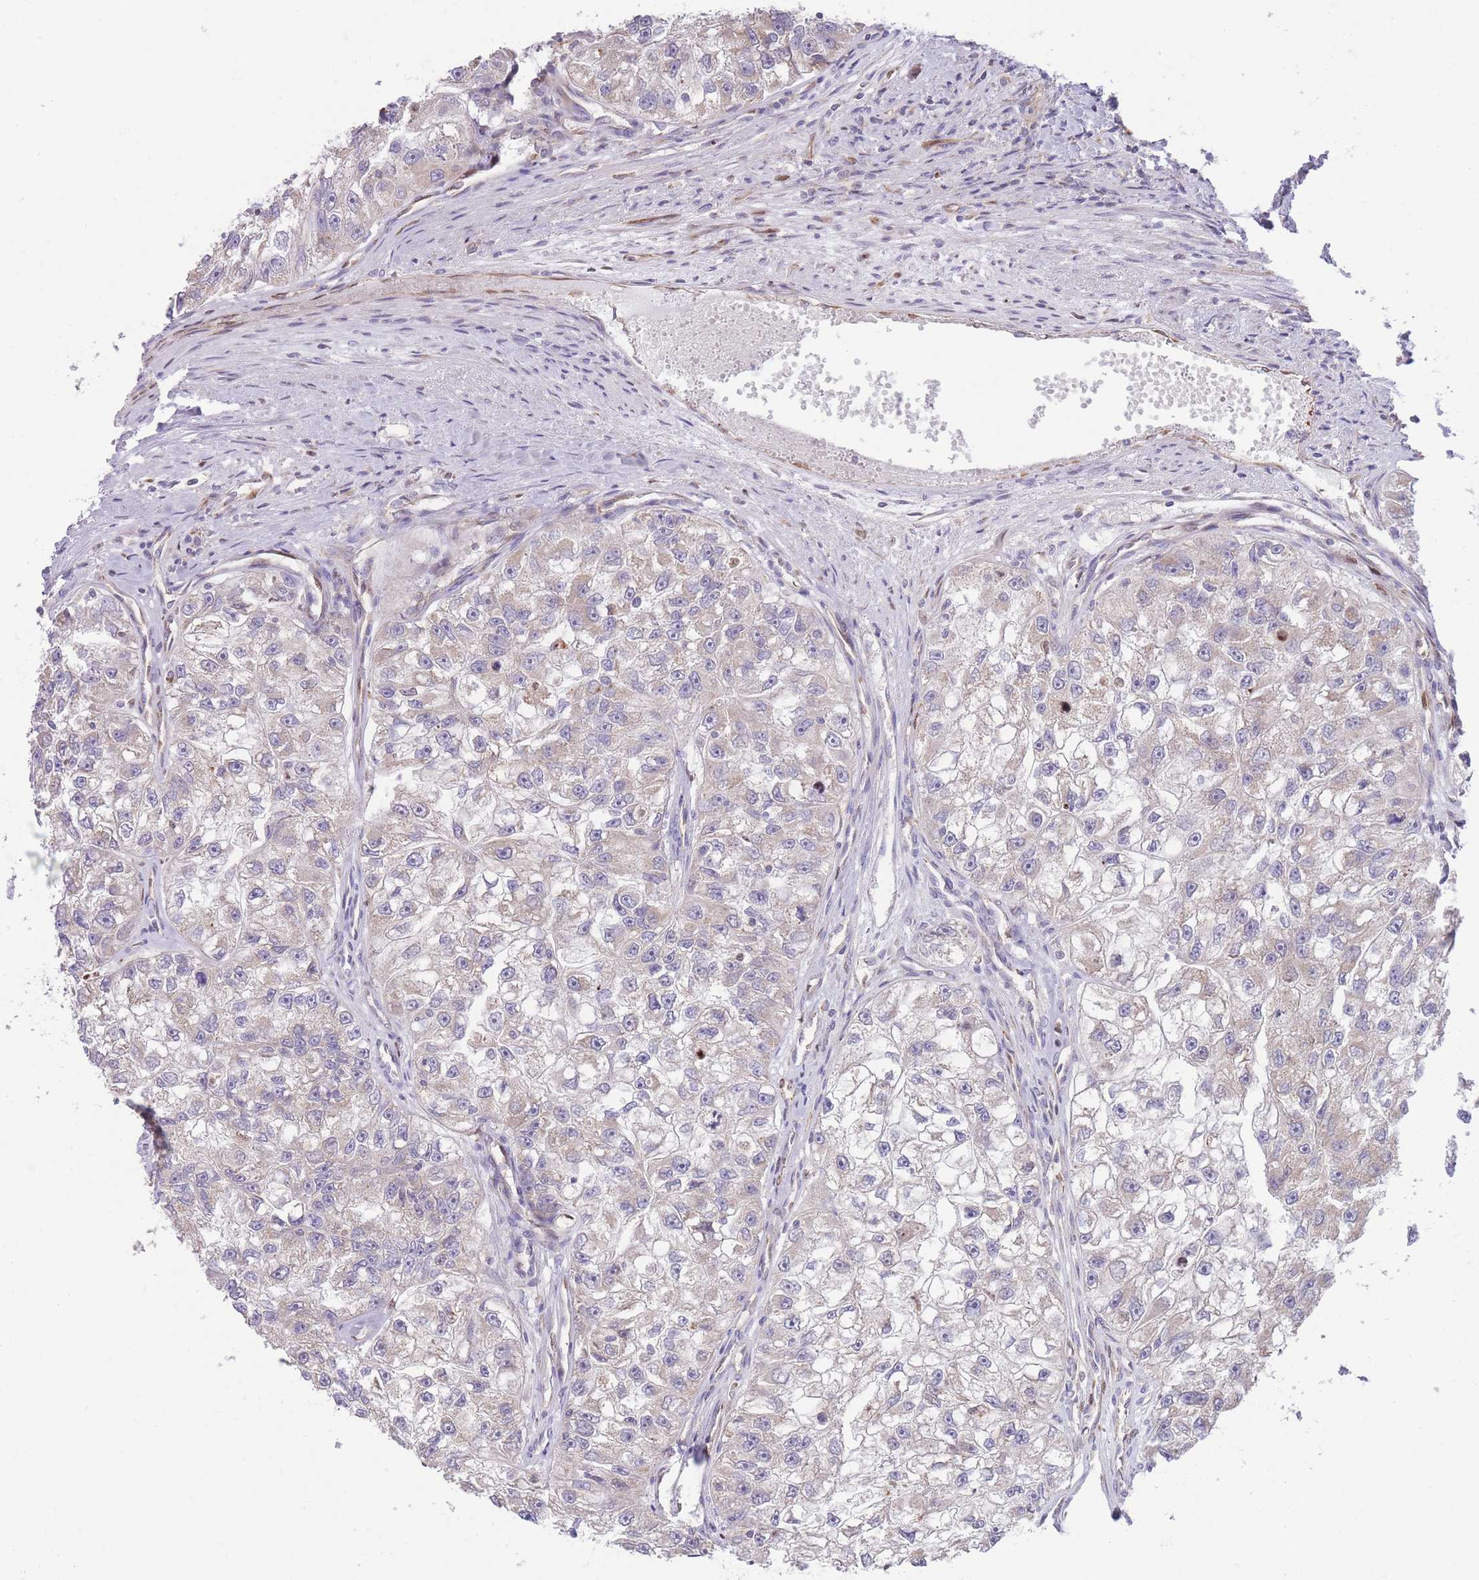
{"staining": {"intensity": "weak", "quantity": "25%-75%", "location": "cytoplasmic/membranous"}, "tissue": "renal cancer", "cell_type": "Tumor cells", "image_type": "cancer", "snomed": [{"axis": "morphology", "description": "Adenocarcinoma, NOS"}, {"axis": "topography", "description": "Kidney"}], "caption": "This image exhibits renal cancer stained with immunohistochemistry (IHC) to label a protein in brown. The cytoplasmic/membranous of tumor cells show weak positivity for the protein. Nuclei are counter-stained blue.", "gene": "BOLA2B", "patient": {"sex": "male", "age": 63}}